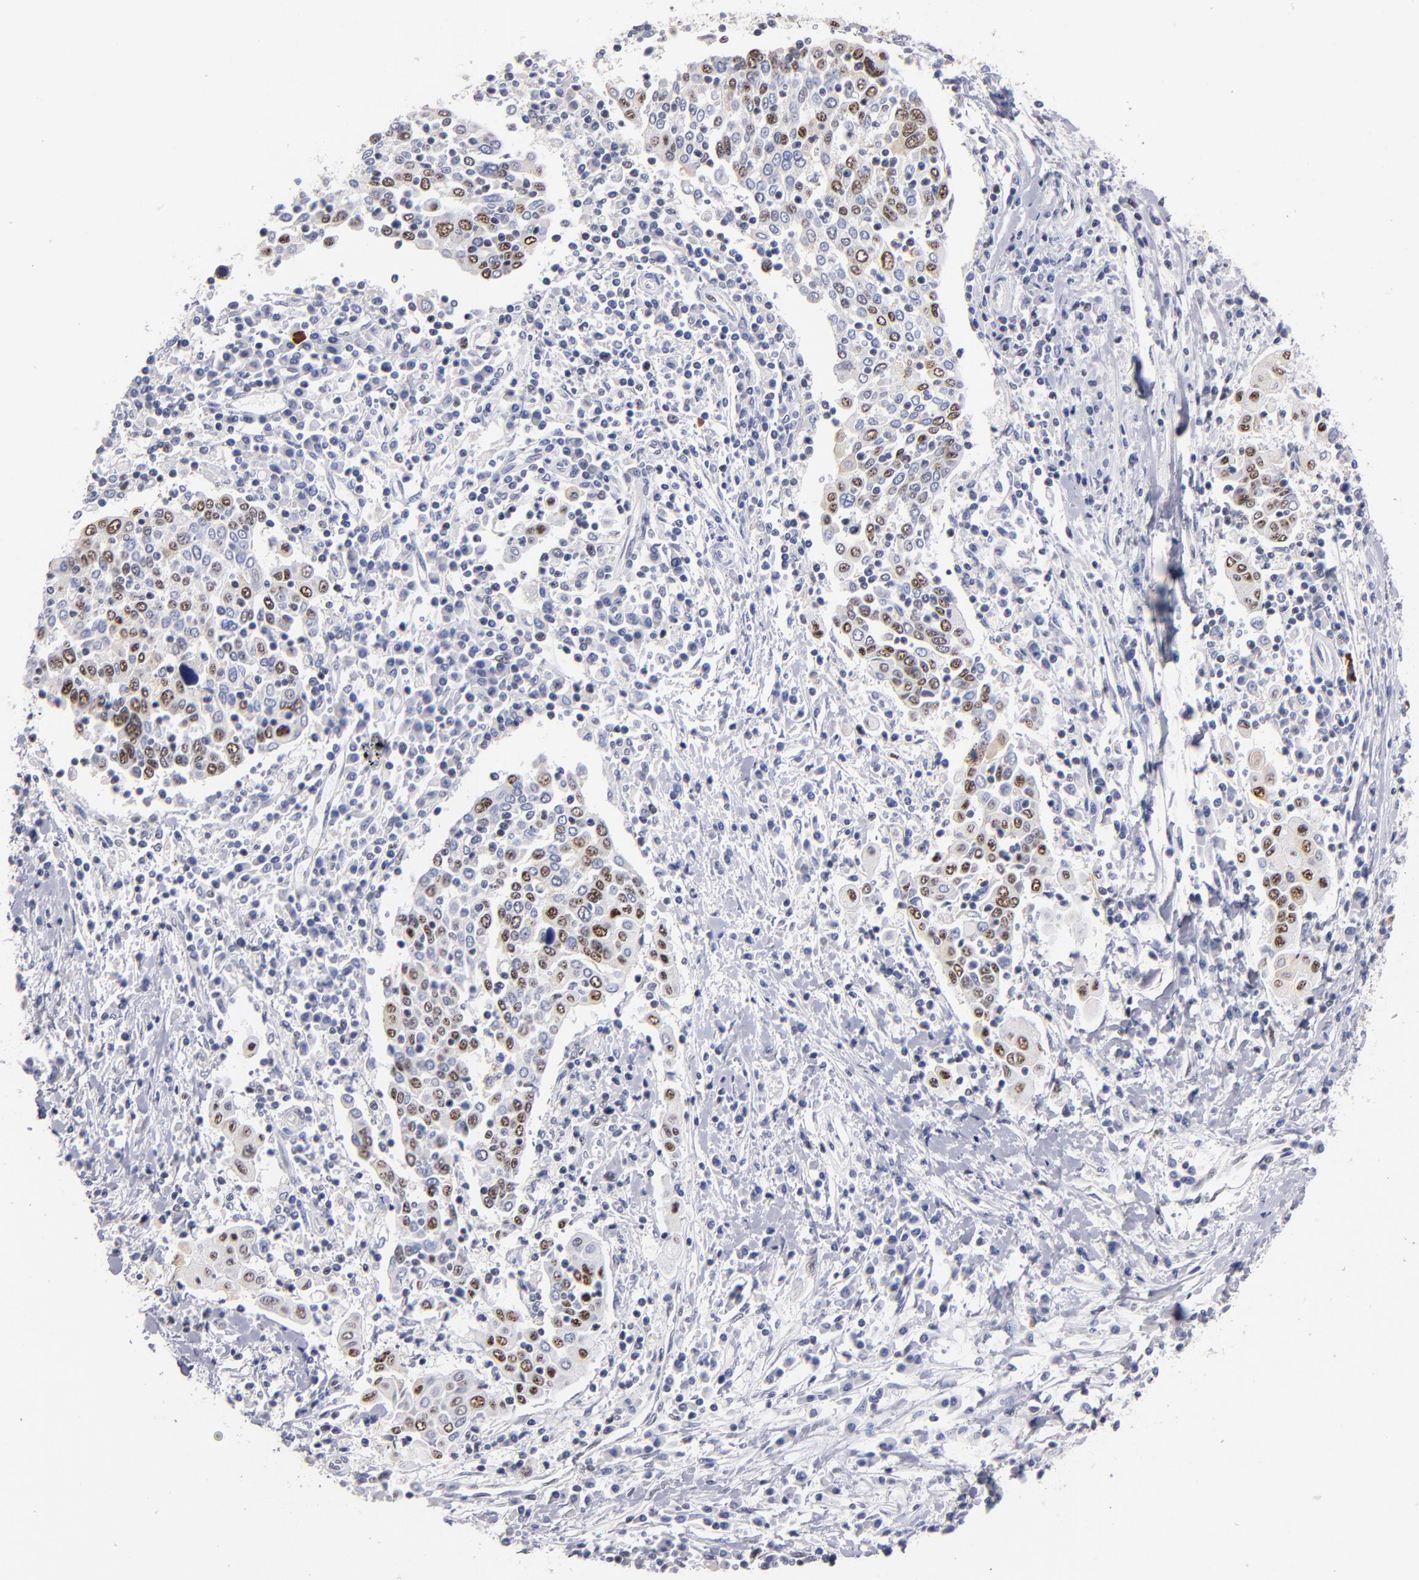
{"staining": {"intensity": "moderate", "quantity": "25%-75%", "location": "nuclear"}, "tissue": "cervical cancer", "cell_type": "Tumor cells", "image_type": "cancer", "snomed": [{"axis": "morphology", "description": "Squamous cell carcinoma, NOS"}, {"axis": "topography", "description": "Cervix"}], "caption": "Human cervical squamous cell carcinoma stained for a protein (brown) exhibits moderate nuclear positive expression in approximately 25%-75% of tumor cells.", "gene": "RAF1", "patient": {"sex": "female", "age": 40}}